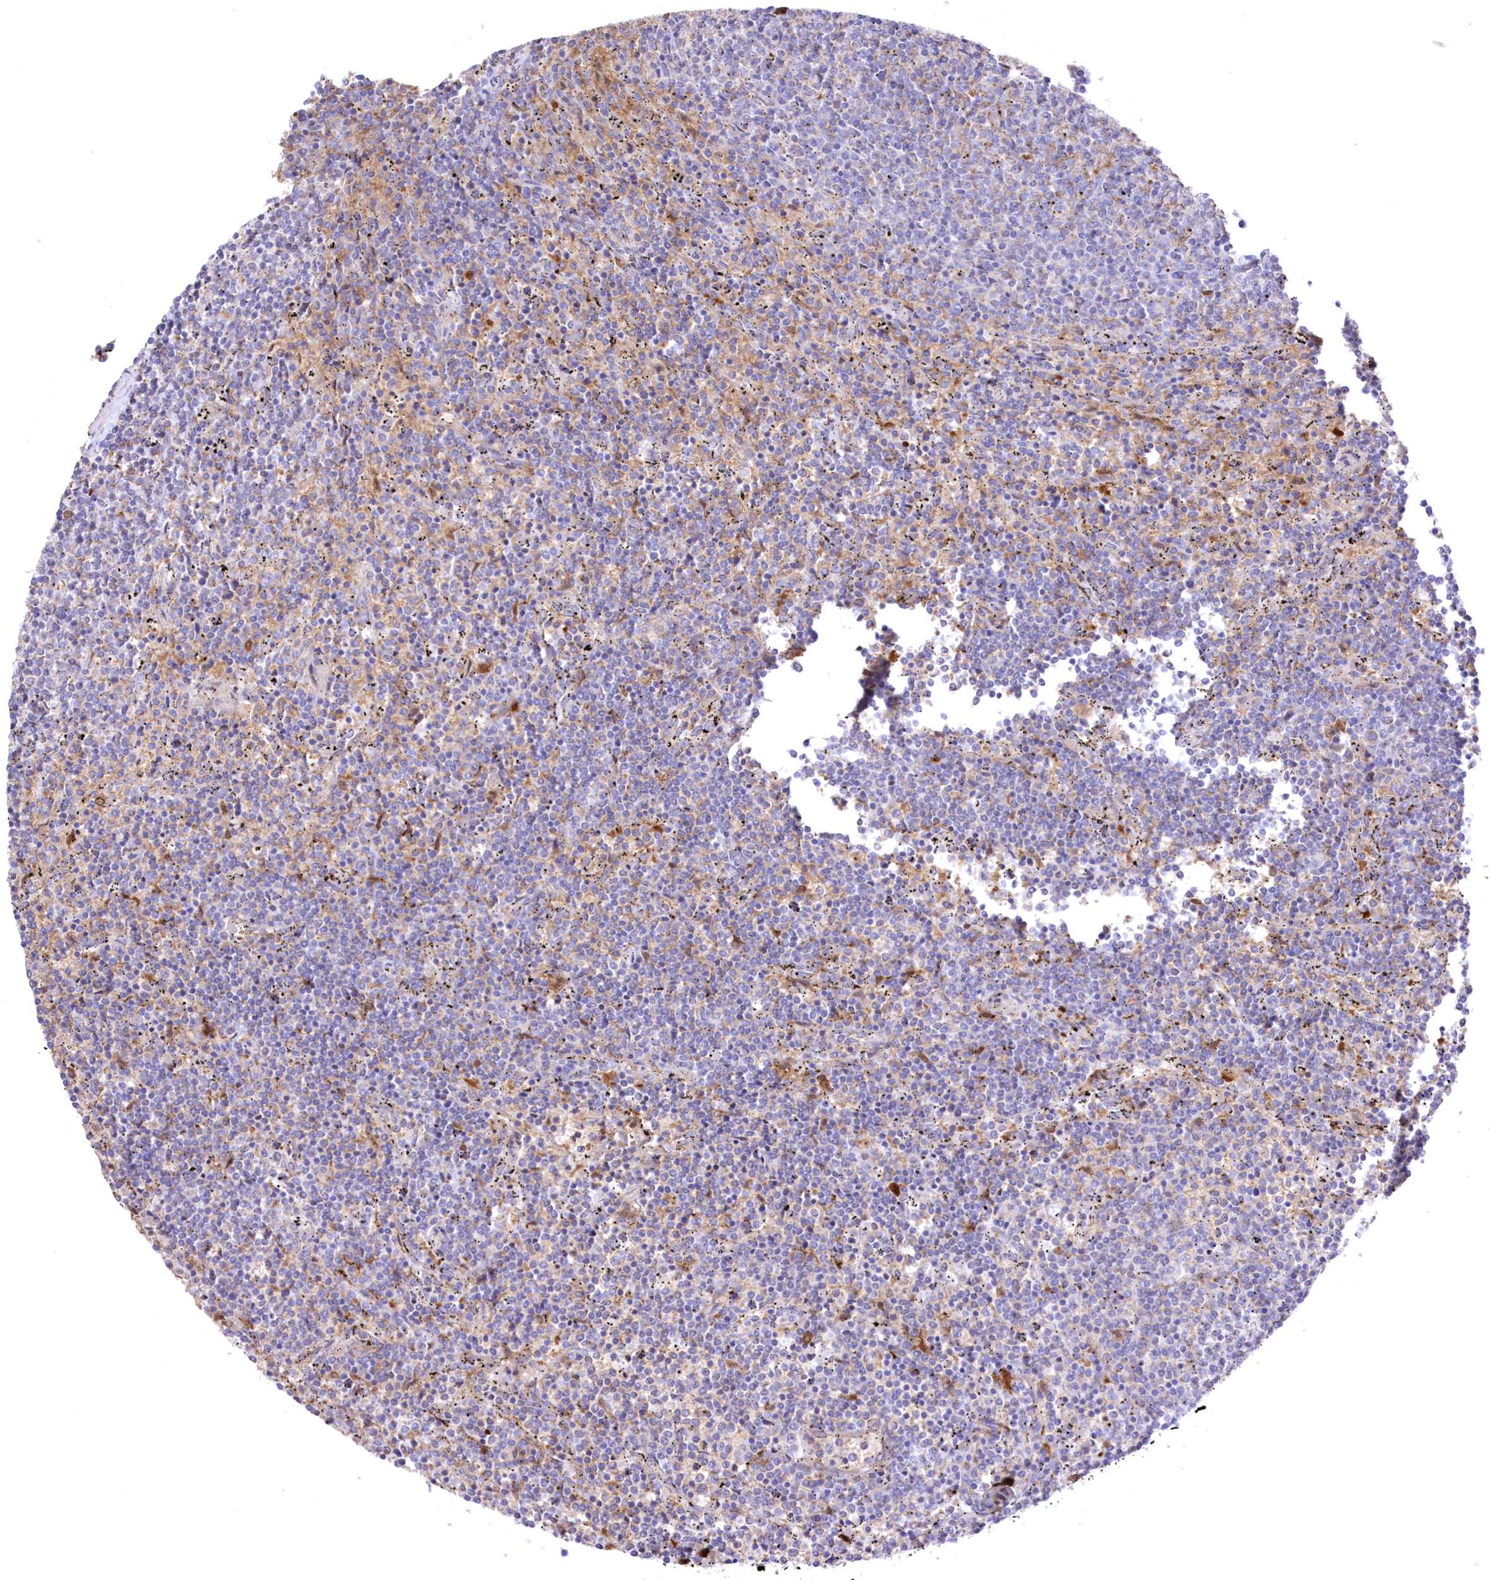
{"staining": {"intensity": "negative", "quantity": "none", "location": "none"}, "tissue": "lymphoma", "cell_type": "Tumor cells", "image_type": "cancer", "snomed": [{"axis": "morphology", "description": "Malignant lymphoma, non-Hodgkin's type, Low grade"}, {"axis": "topography", "description": "Spleen"}], "caption": "Immunohistochemical staining of lymphoma demonstrates no significant positivity in tumor cells. (DAB immunohistochemistry (IHC) with hematoxylin counter stain).", "gene": "FCHO2", "patient": {"sex": "female", "age": 50}}